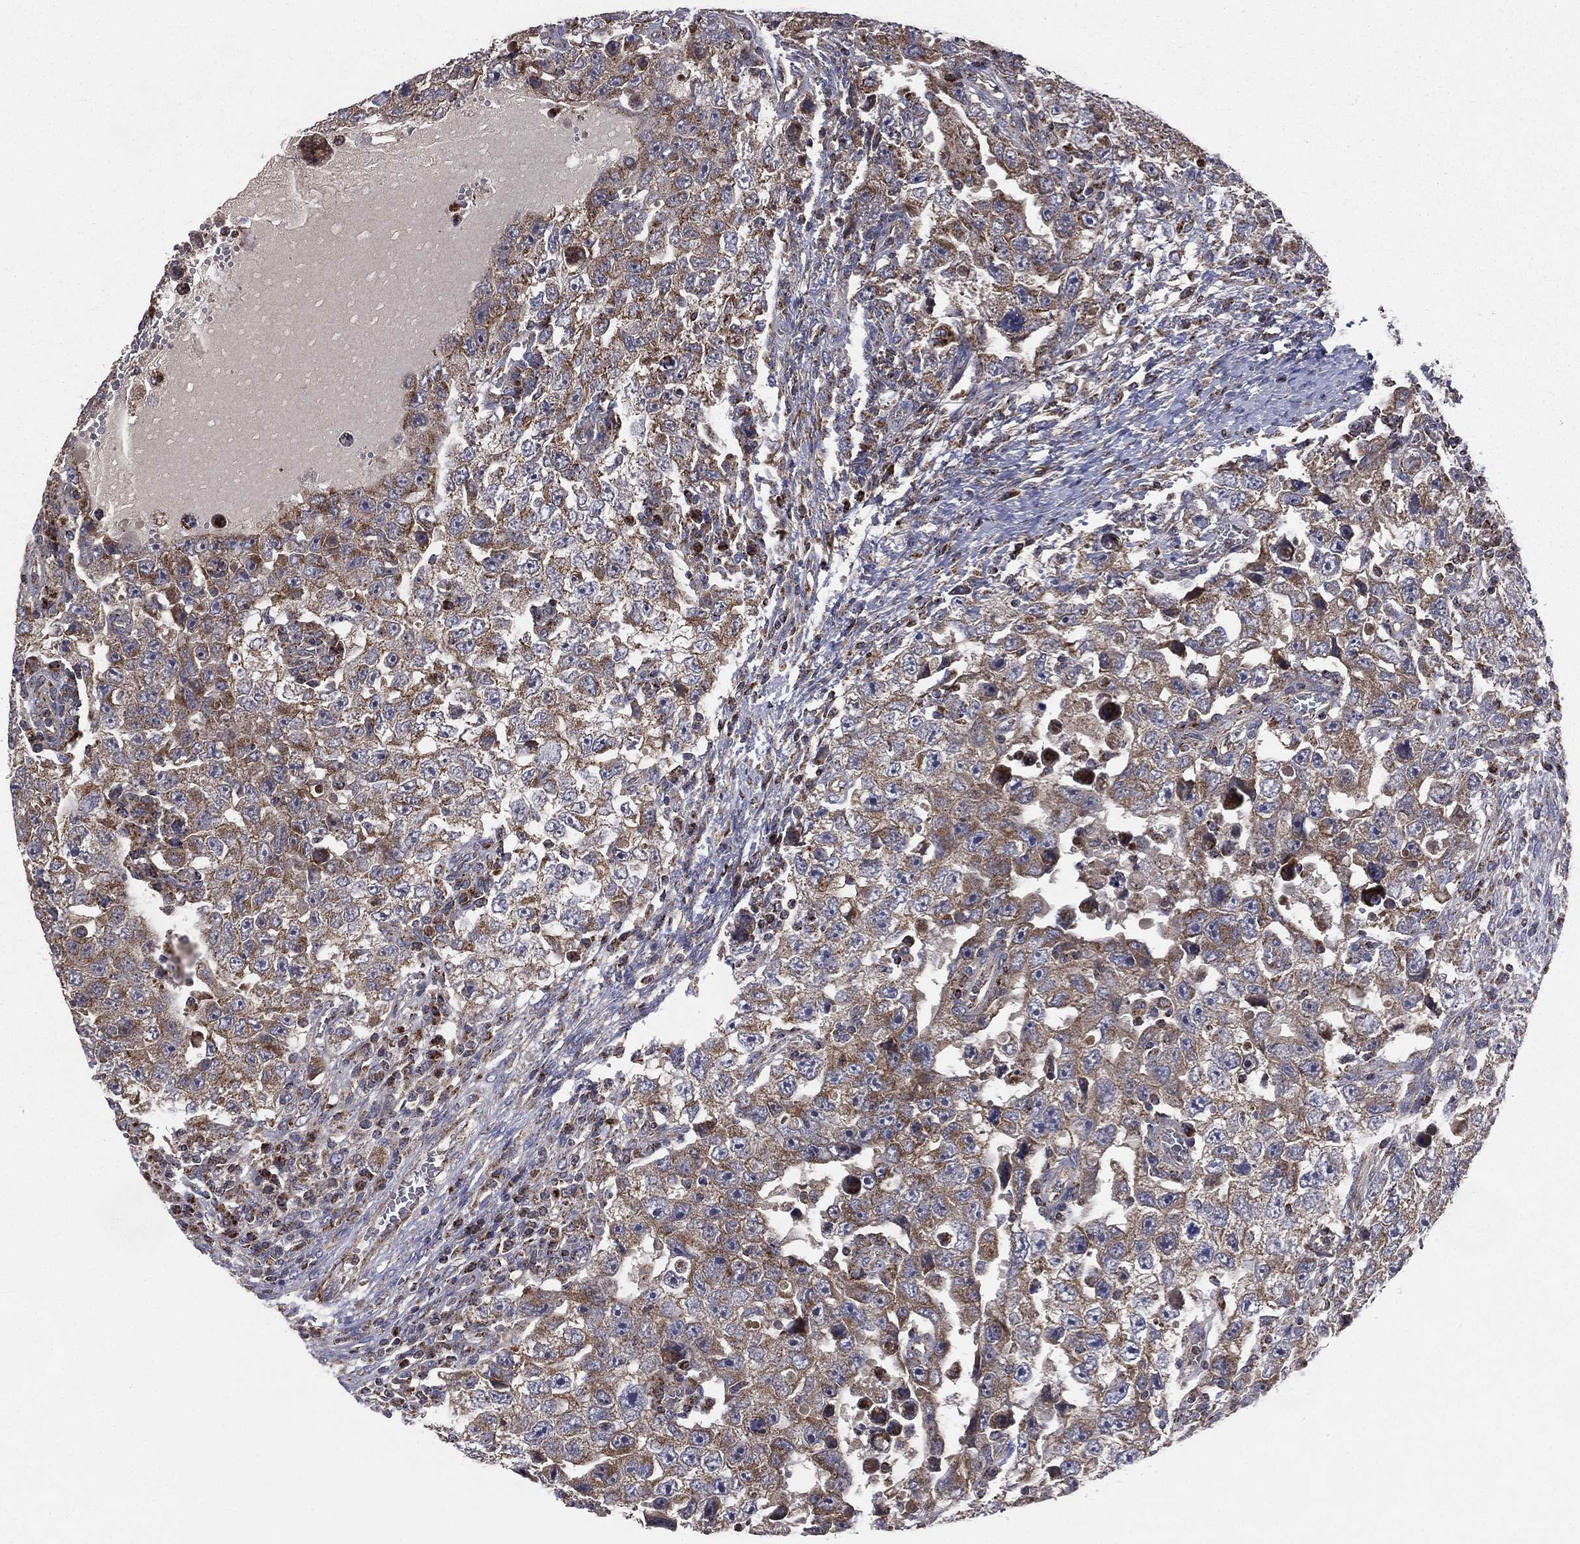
{"staining": {"intensity": "moderate", "quantity": "25%-75%", "location": "cytoplasmic/membranous"}, "tissue": "testis cancer", "cell_type": "Tumor cells", "image_type": "cancer", "snomed": [{"axis": "morphology", "description": "Carcinoma, Embryonal, NOS"}, {"axis": "topography", "description": "Testis"}], "caption": "Moderate cytoplasmic/membranous expression for a protein is seen in approximately 25%-75% of tumor cells of testis cancer (embryonal carcinoma) using immunohistochemistry.", "gene": "GPD1", "patient": {"sex": "male", "age": 26}}